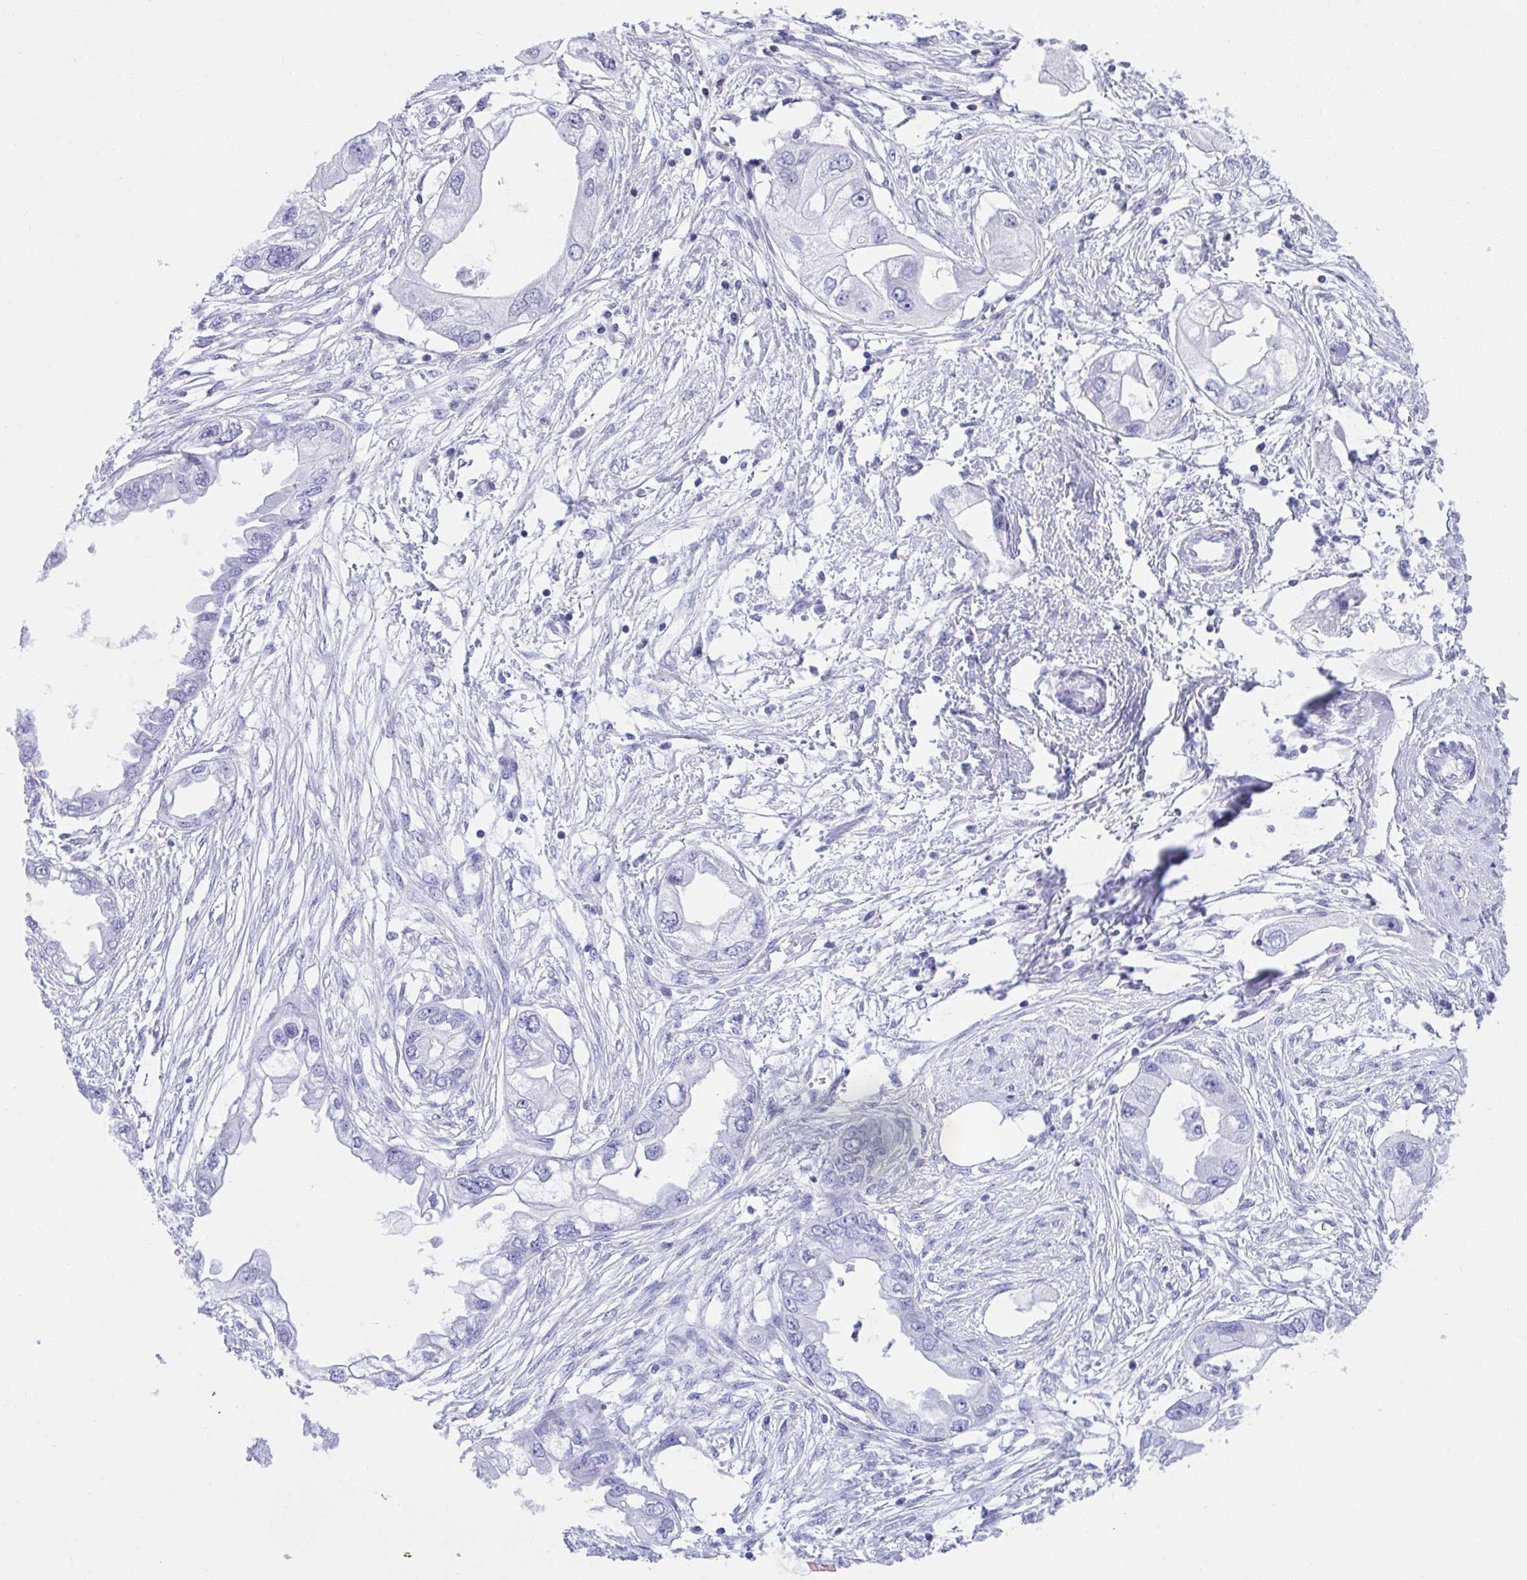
{"staining": {"intensity": "negative", "quantity": "none", "location": "none"}, "tissue": "endometrial cancer", "cell_type": "Tumor cells", "image_type": "cancer", "snomed": [{"axis": "morphology", "description": "Adenocarcinoma, NOS"}, {"axis": "morphology", "description": "Adenocarcinoma, metastatic, NOS"}, {"axis": "topography", "description": "Adipose tissue"}, {"axis": "topography", "description": "Endometrium"}], "caption": "Endometrial cancer was stained to show a protein in brown. There is no significant positivity in tumor cells. (Stains: DAB (3,3'-diaminobenzidine) IHC with hematoxylin counter stain, Microscopy: brightfield microscopy at high magnification).", "gene": "KCNN4", "patient": {"sex": "female", "age": 67}}